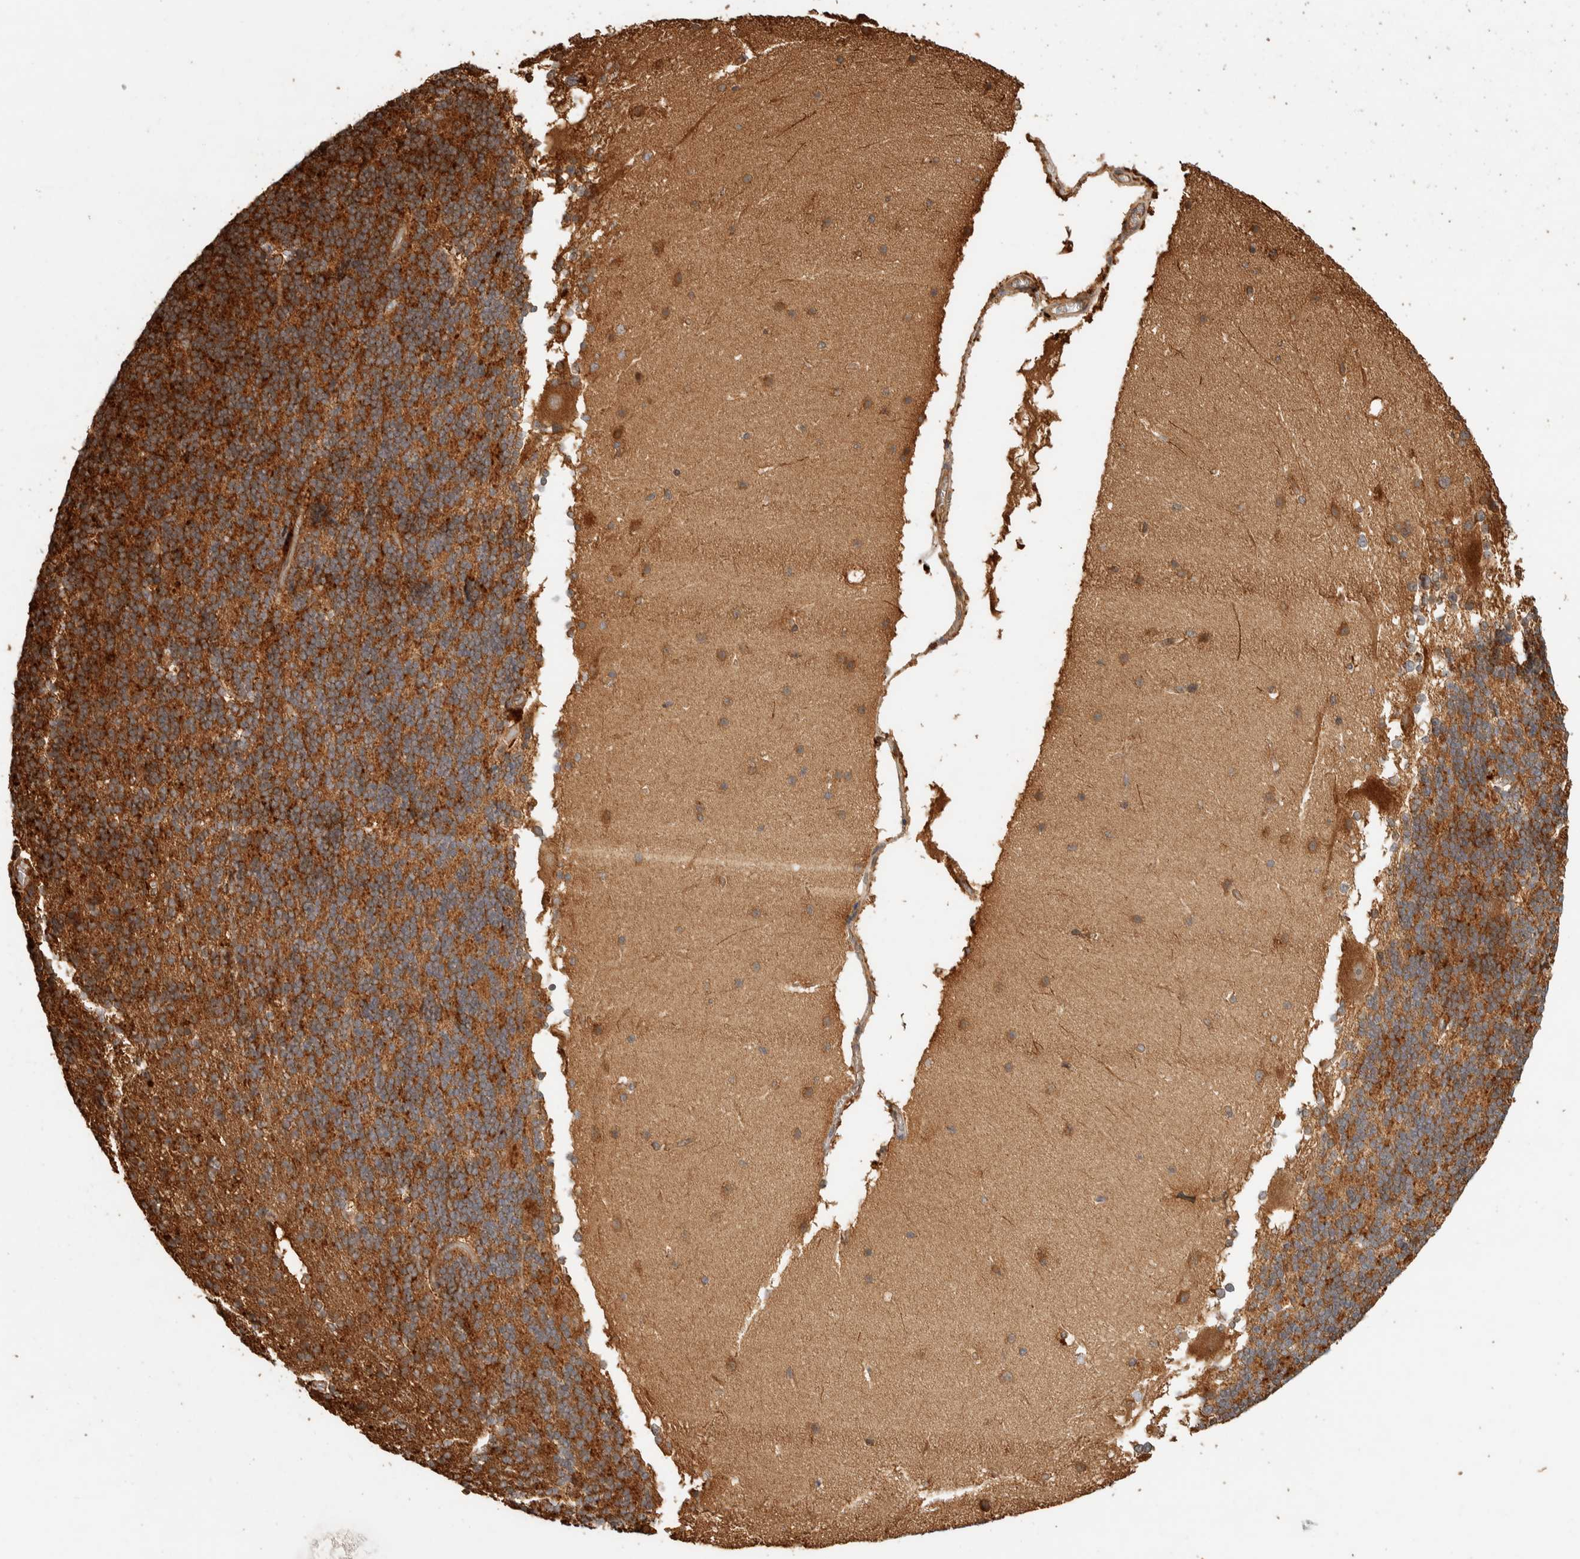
{"staining": {"intensity": "moderate", "quantity": "25%-75%", "location": "cytoplasmic/membranous"}, "tissue": "cerebellum", "cell_type": "Cells in granular layer", "image_type": "normal", "snomed": [{"axis": "morphology", "description": "Normal tissue, NOS"}, {"axis": "topography", "description": "Cerebellum"}], "caption": "Cells in granular layer show medium levels of moderate cytoplasmic/membranous positivity in approximately 25%-75% of cells in normal human cerebellum. (IHC, brightfield microscopy, high magnification).", "gene": "EXOC7", "patient": {"sex": "female", "age": 19}}